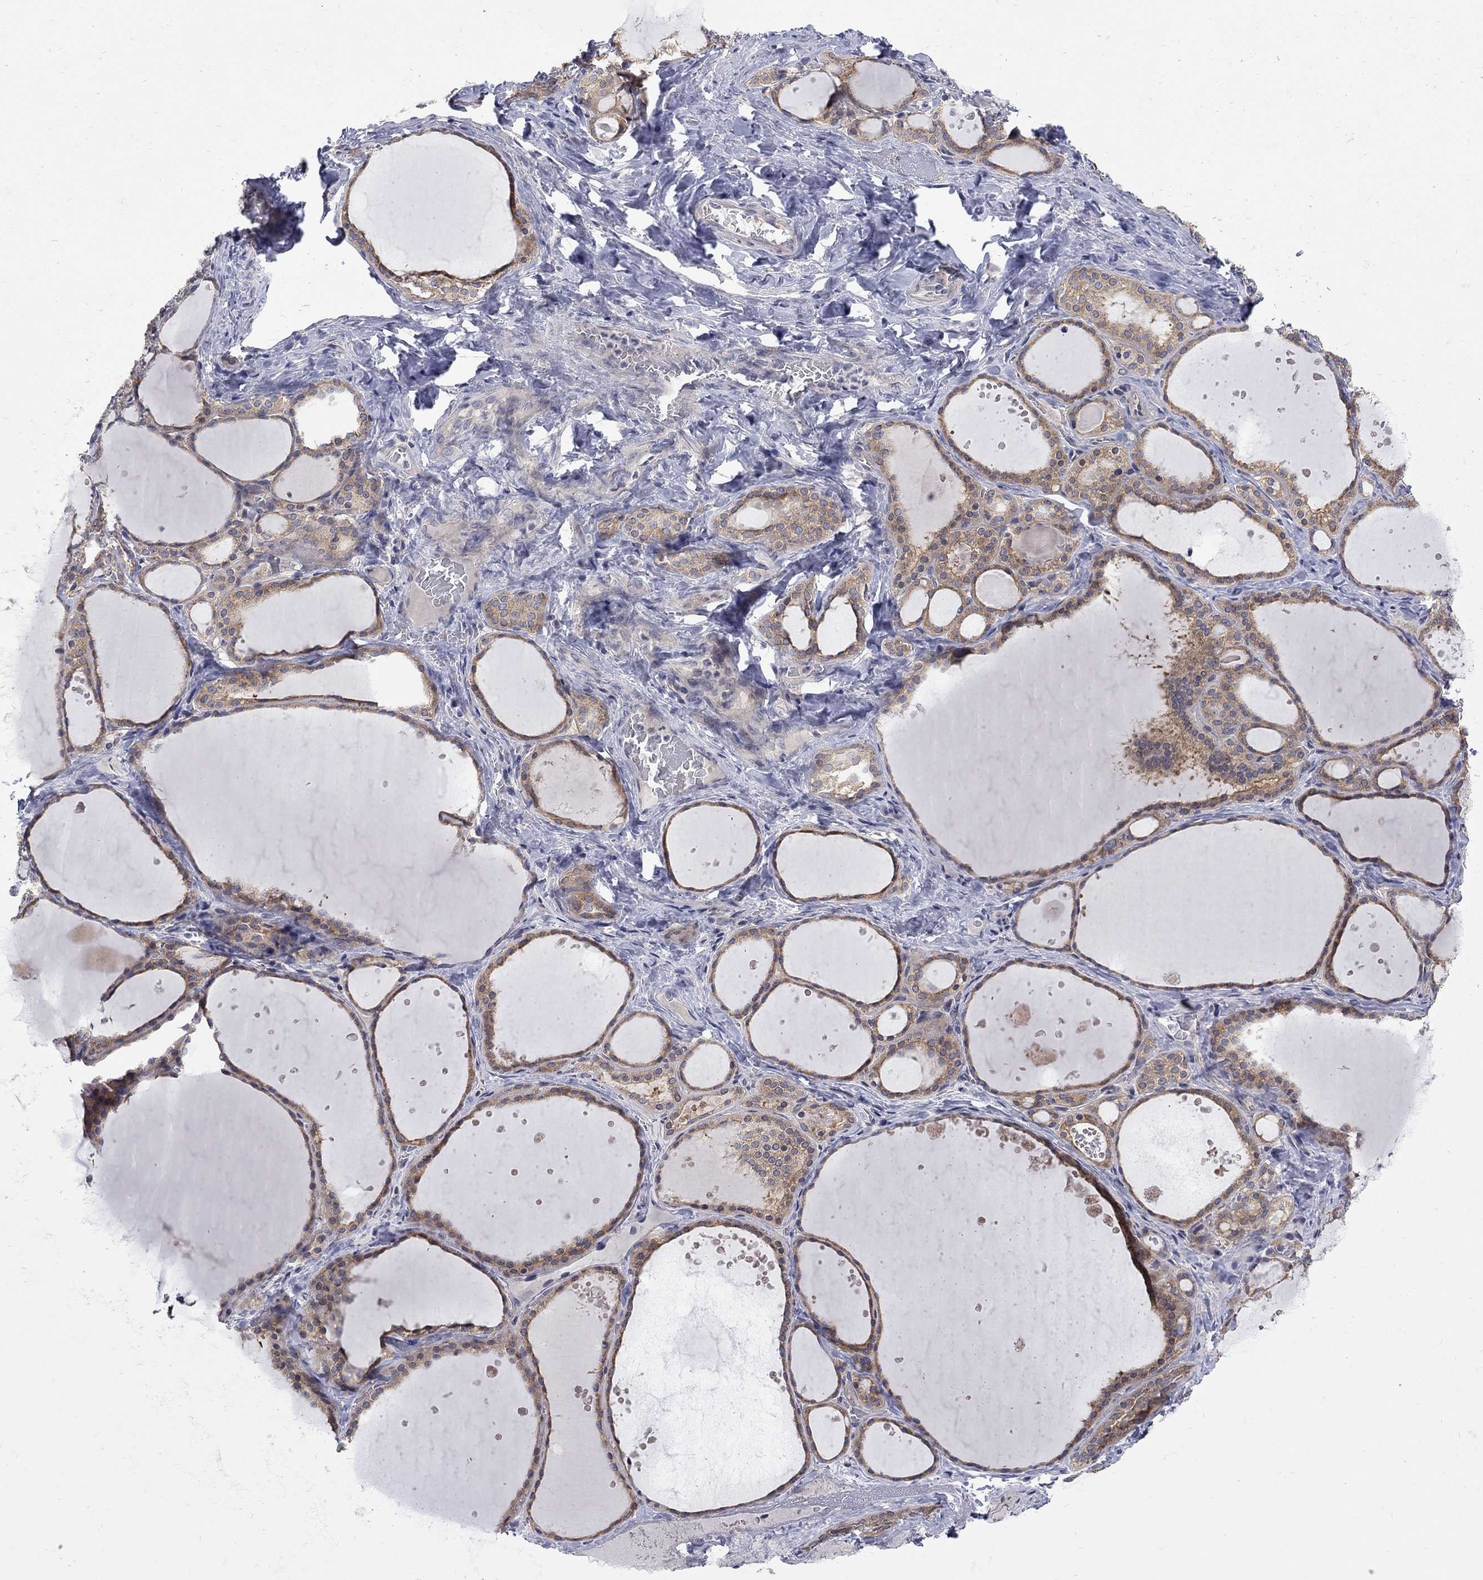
{"staining": {"intensity": "moderate", "quantity": "25%-75%", "location": "cytoplasmic/membranous"}, "tissue": "thyroid gland", "cell_type": "Glandular cells", "image_type": "normal", "snomed": [{"axis": "morphology", "description": "Normal tissue, NOS"}, {"axis": "topography", "description": "Thyroid gland"}], "caption": "Immunohistochemical staining of unremarkable thyroid gland exhibits medium levels of moderate cytoplasmic/membranous expression in about 25%-75% of glandular cells.", "gene": "SH2B1", "patient": {"sex": "male", "age": 63}}